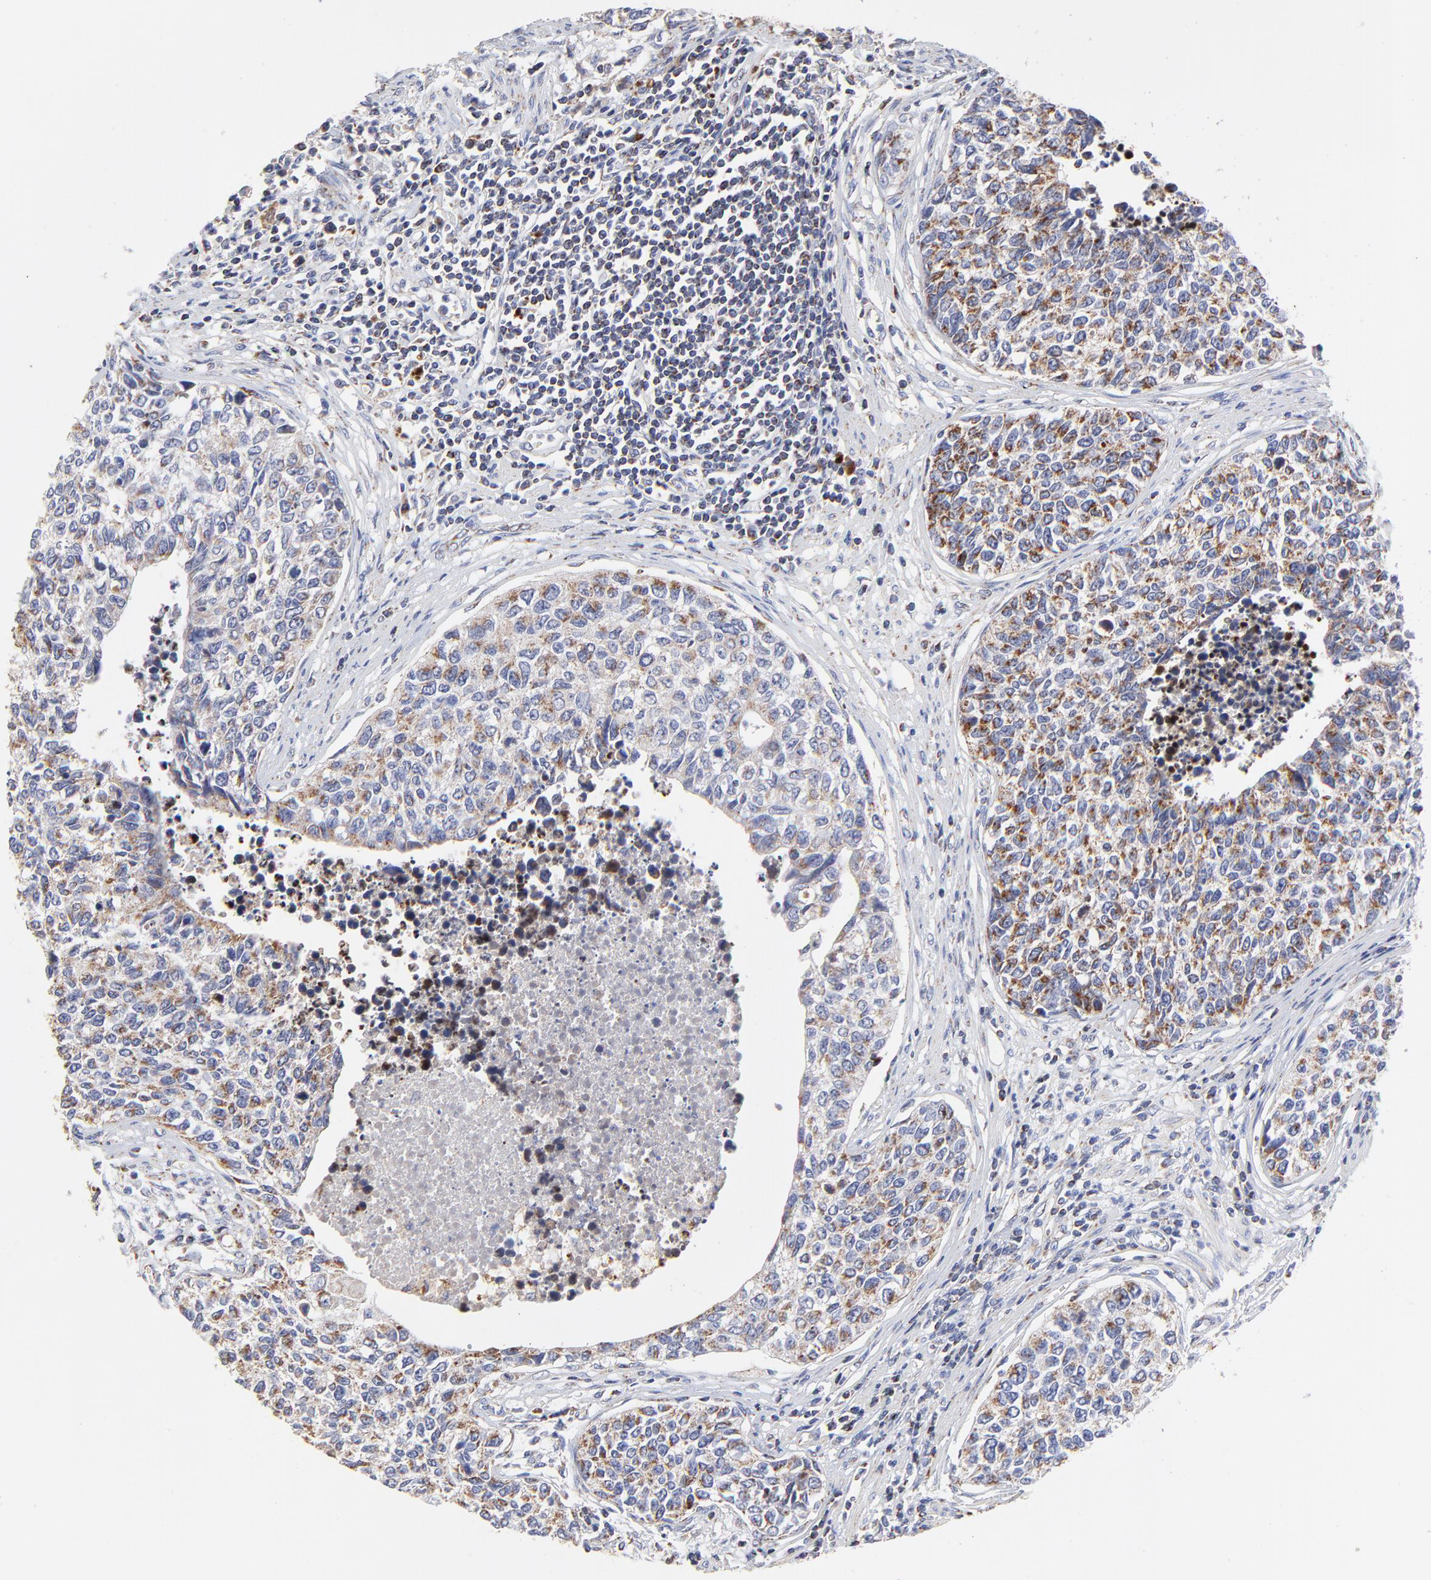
{"staining": {"intensity": "moderate", "quantity": ">75%", "location": "cytoplasmic/membranous"}, "tissue": "urothelial cancer", "cell_type": "Tumor cells", "image_type": "cancer", "snomed": [{"axis": "morphology", "description": "Urothelial carcinoma, High grade"}, {"axis": "topography", "description": "Urinary bladder"}], "caption": "Urothelial carcinoma (high-grade) tissue reveals moderate cytoplasmic/membranous positivity in about >75% of tumor cells", "gene": "SSBP1", "patient": {"sex": "male", "age": 81}}